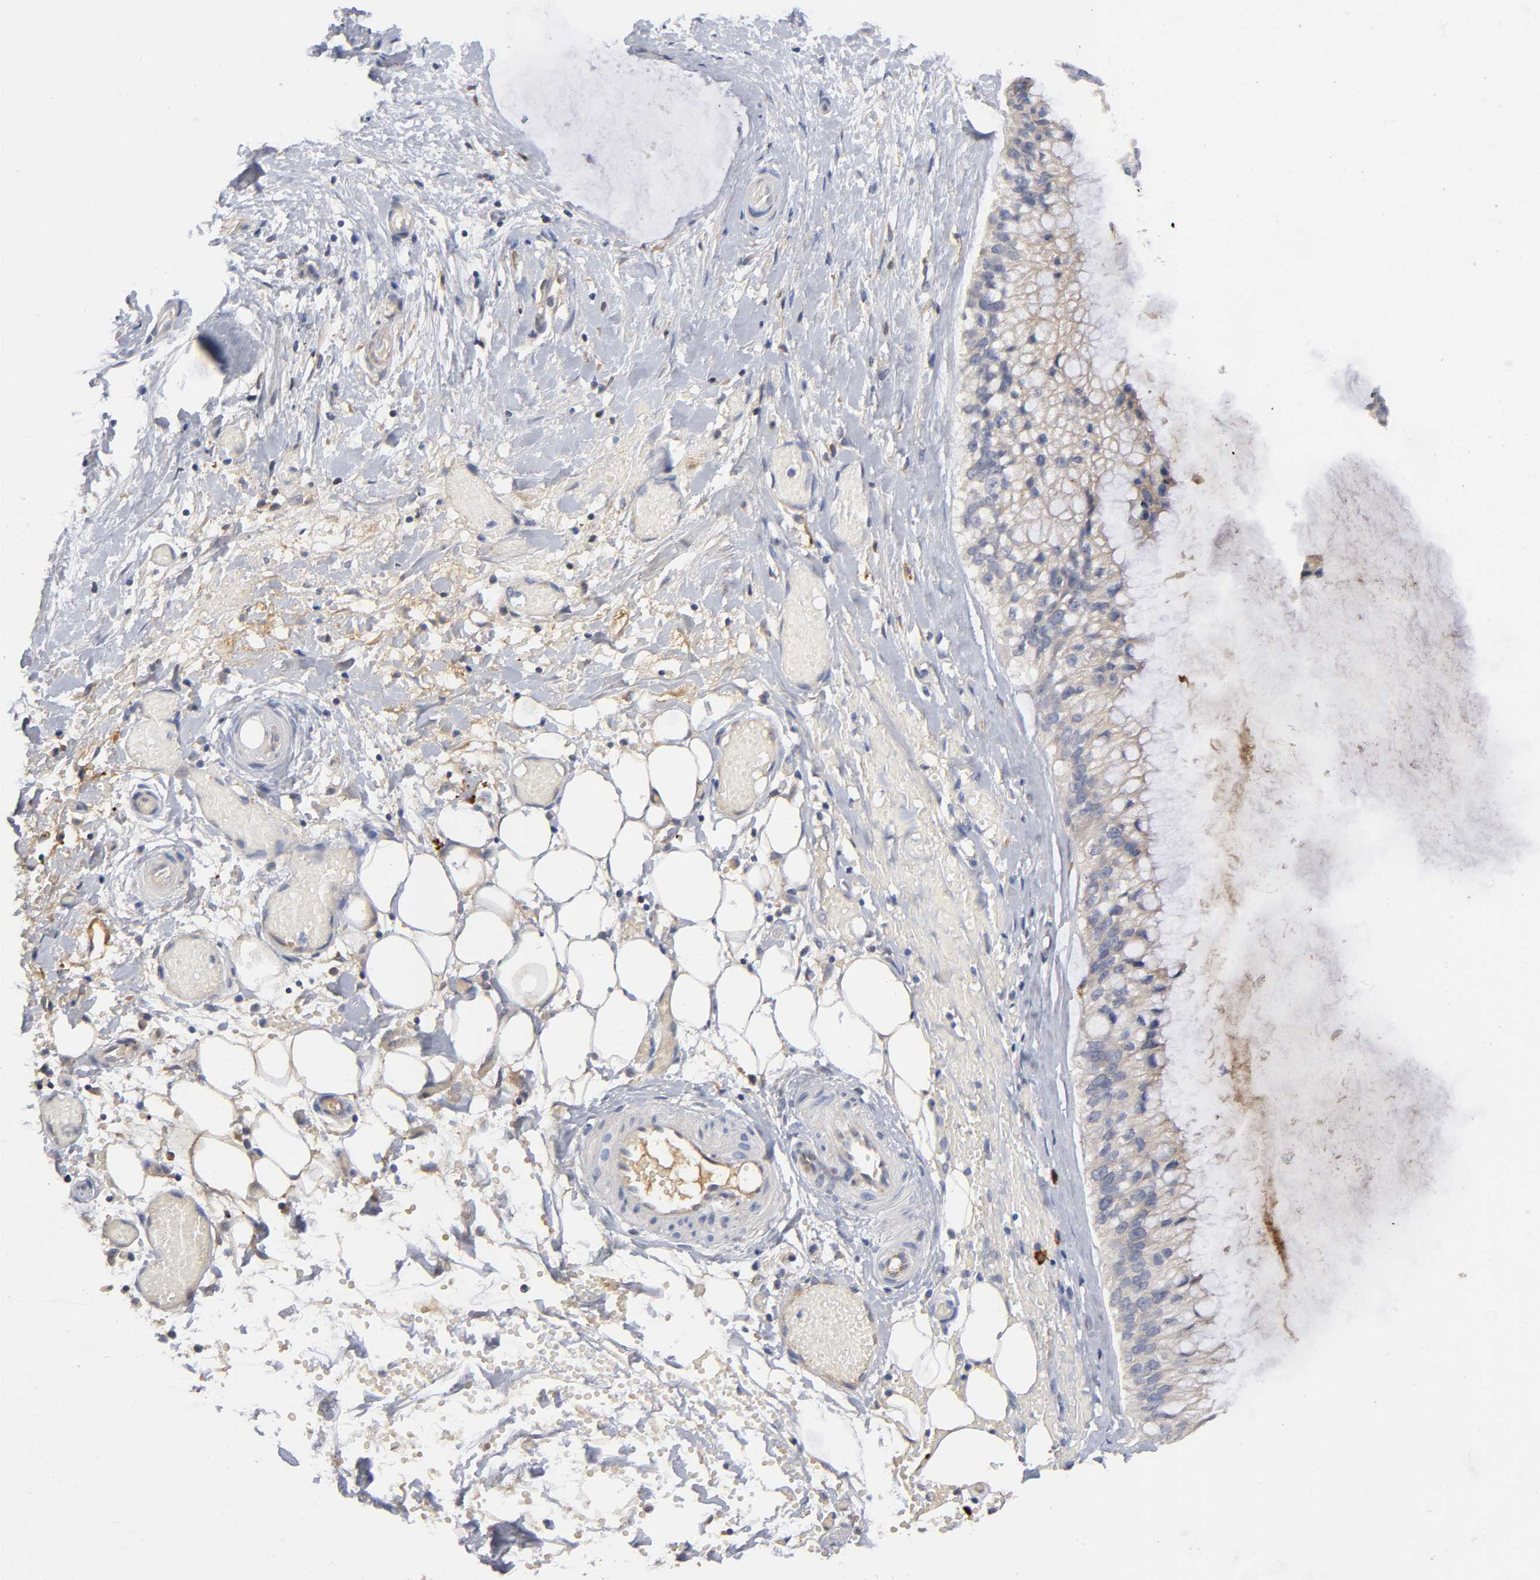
{"staining": {"intensity": "weak", "quantity": ">75%", "location": "cytoplasmic/membranous"}, "tissue": "ovarian cancer", "cell_type": "Tumor cells", "image_type": "cancer", "snomed": [{"axis": "morphology", "description": "Cystadenocarcinoma, mucinous, NOS"}, {"axis": "topography", "description": "Ovary"}], "caption": "Ovarian cancer (mucinous cystadenocarcinoma) stained for a protein shows weak cytoplasmic/membranous positivity in tumor cells. The staining was performed using DAB, with brown indicating positive protein expression. Nuclei are stained blue with hematoxylin.", "gene": "NOVA1", "patient": {"sex": "female", "age": 39}}